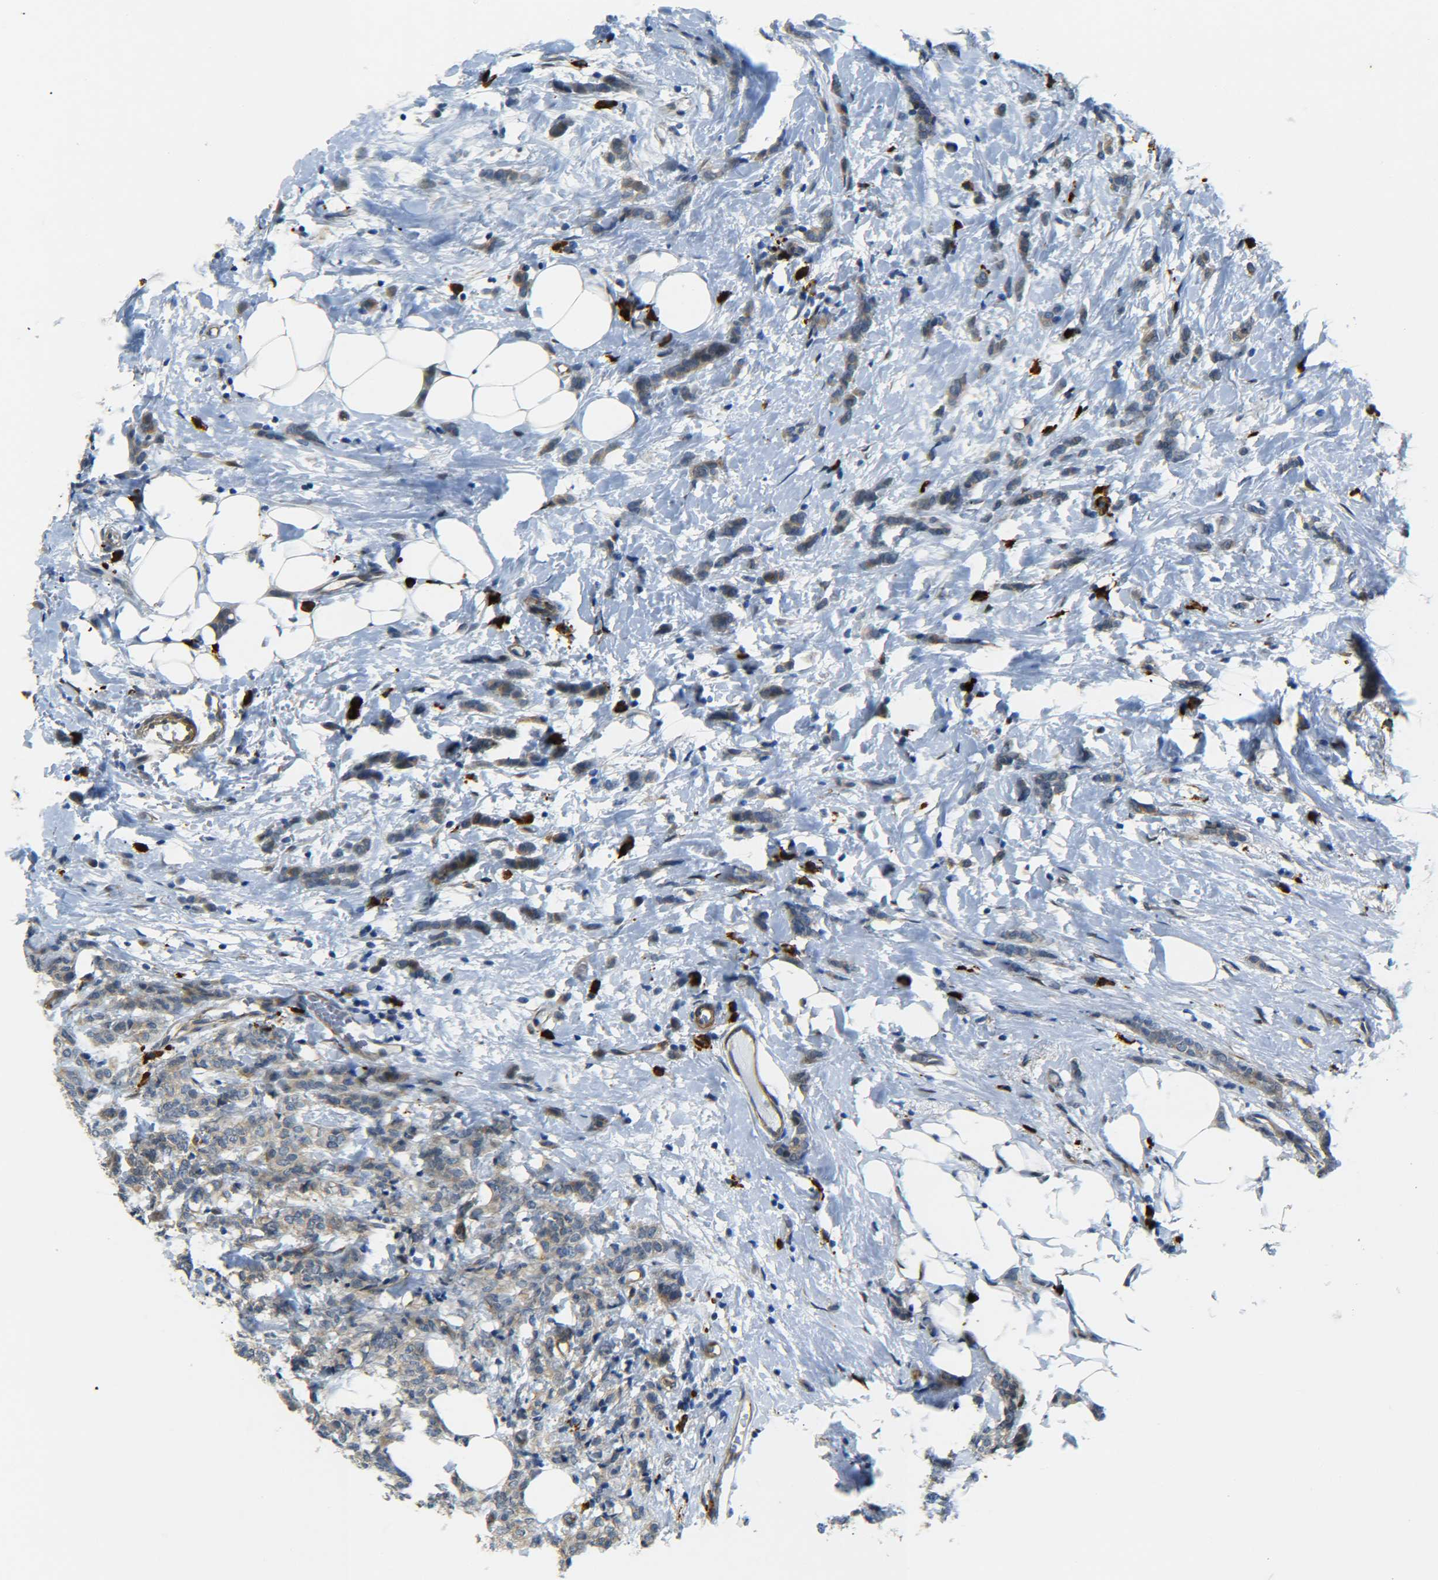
{"staining": {"intensity": "weak", "quantity": ">75%", "location": "cytoplasmic/membranous"}, "tissue": "breast cancer", "cell_type": "Tumor cells", "image_type": "cancer", "snomed": [{"axis": "morphology", "description": "Lobular carcinoma"}, {"axis": "topography", "description": "Breast"}], "caption": "The image shows immunohistochemical staining of breast cancer (lobular carcinoma). There is weak cytoplasmic/membranous staining is identified in about >75% of tumor cells. (Brightfield microscopy of DAB IHC at high magnification).", "gene": "MEIS1", "patient": {"sex": "female", "age": 60}}